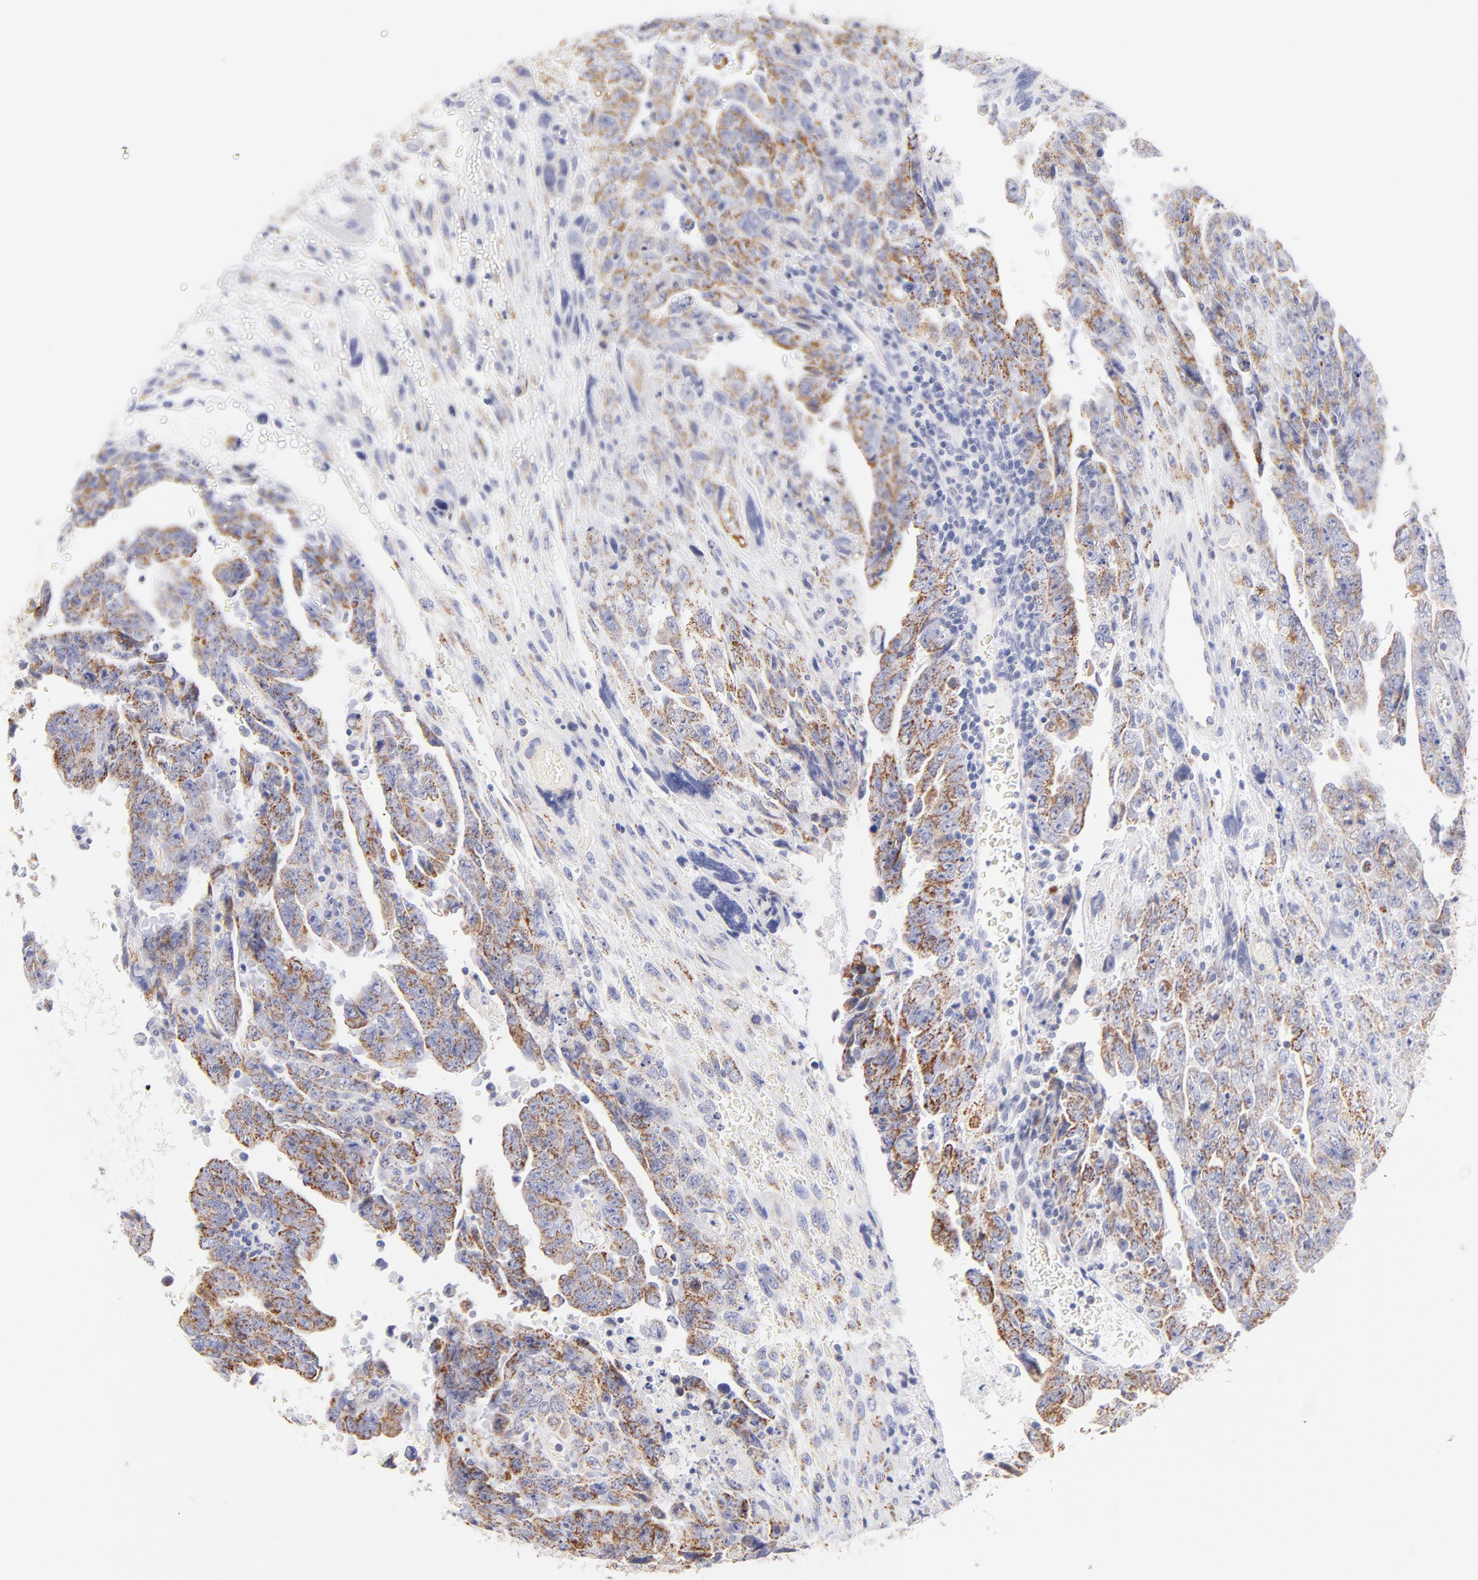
{"staining": {"intensity": "moderate", "quantity": ">75%", "location": "cytoplasmic/membranous"}, "tissue": "testis cancer", "cell_type": "Tumor cells", "image_type": "cancer", "snomed": [{"axis": "morphology", "description": "Carcinoma, Embryonal, NOS"}, {"axis": "topography", "description": "Testis"}], "caption": "Protein expression analysis of human testis cancer (embryonal carcinoma) reveals moderate cytoplasmic/membranous expression in about >75% of tumor cells.", "gene": "AIFM1", "patient": {"sex": "male", "age": 28}}